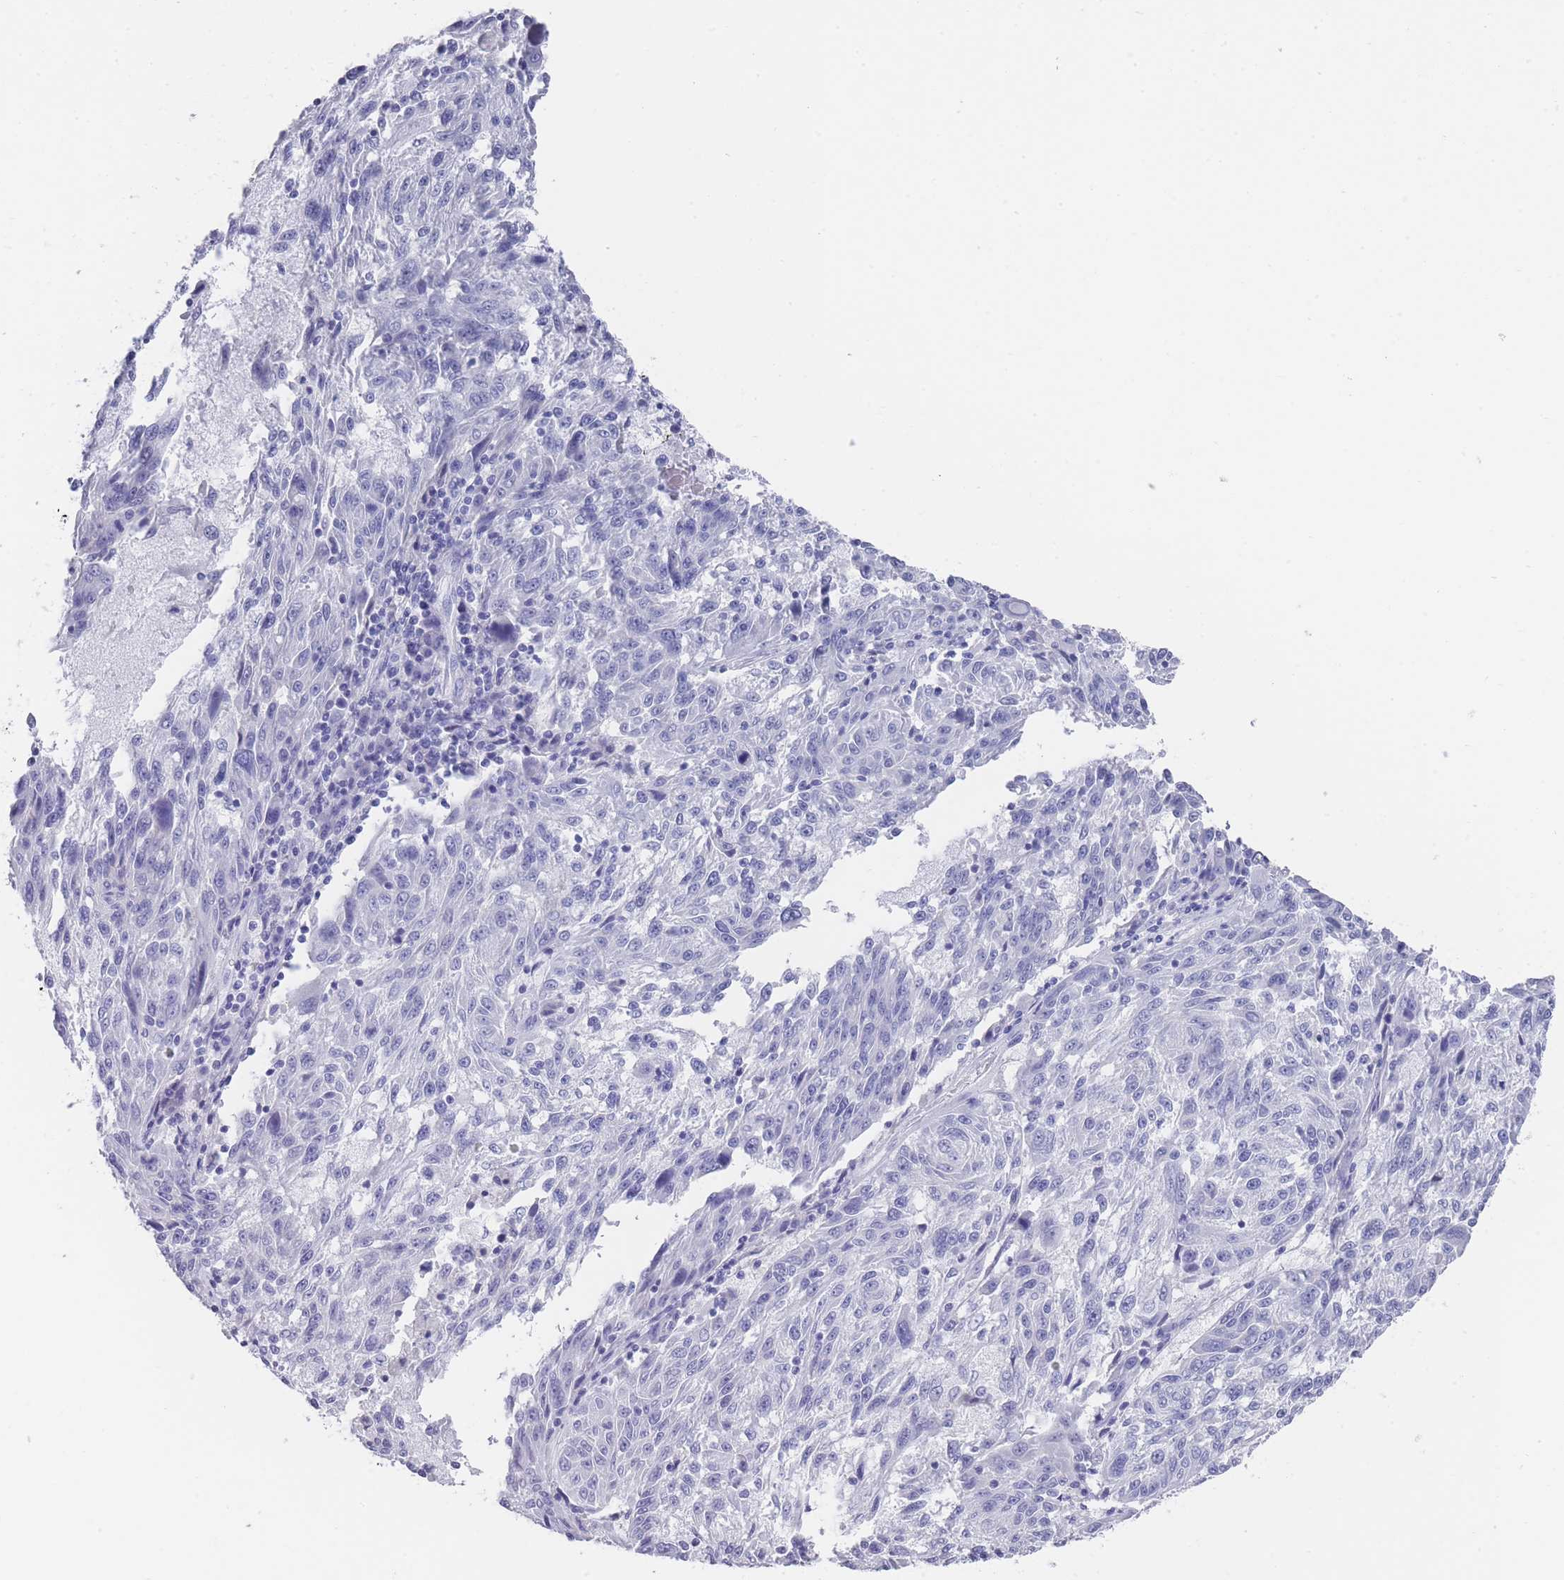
{"staining": {"intensity": "negative", "quantity": "none", "location": "none"}, "tissue": "melanoma", "cell_type": "Tumor cells", "image_type": "cancer", "snomed": [{"axis": "morphology", "description": "Malignant melanoma, NOS"}, {"axis": "topography", "description": "Skin"}], "caption": "Micrograph shows no protein staining in tumor cells of malignant melanoma tissue. The staining is performed using DAB (3,3'-diaminobenzidine) brown chromogen with nuclei counter-stained in using hematoxylin.", "gene": "RAB2B", "patient": {"sex": "male", "age": 53}}